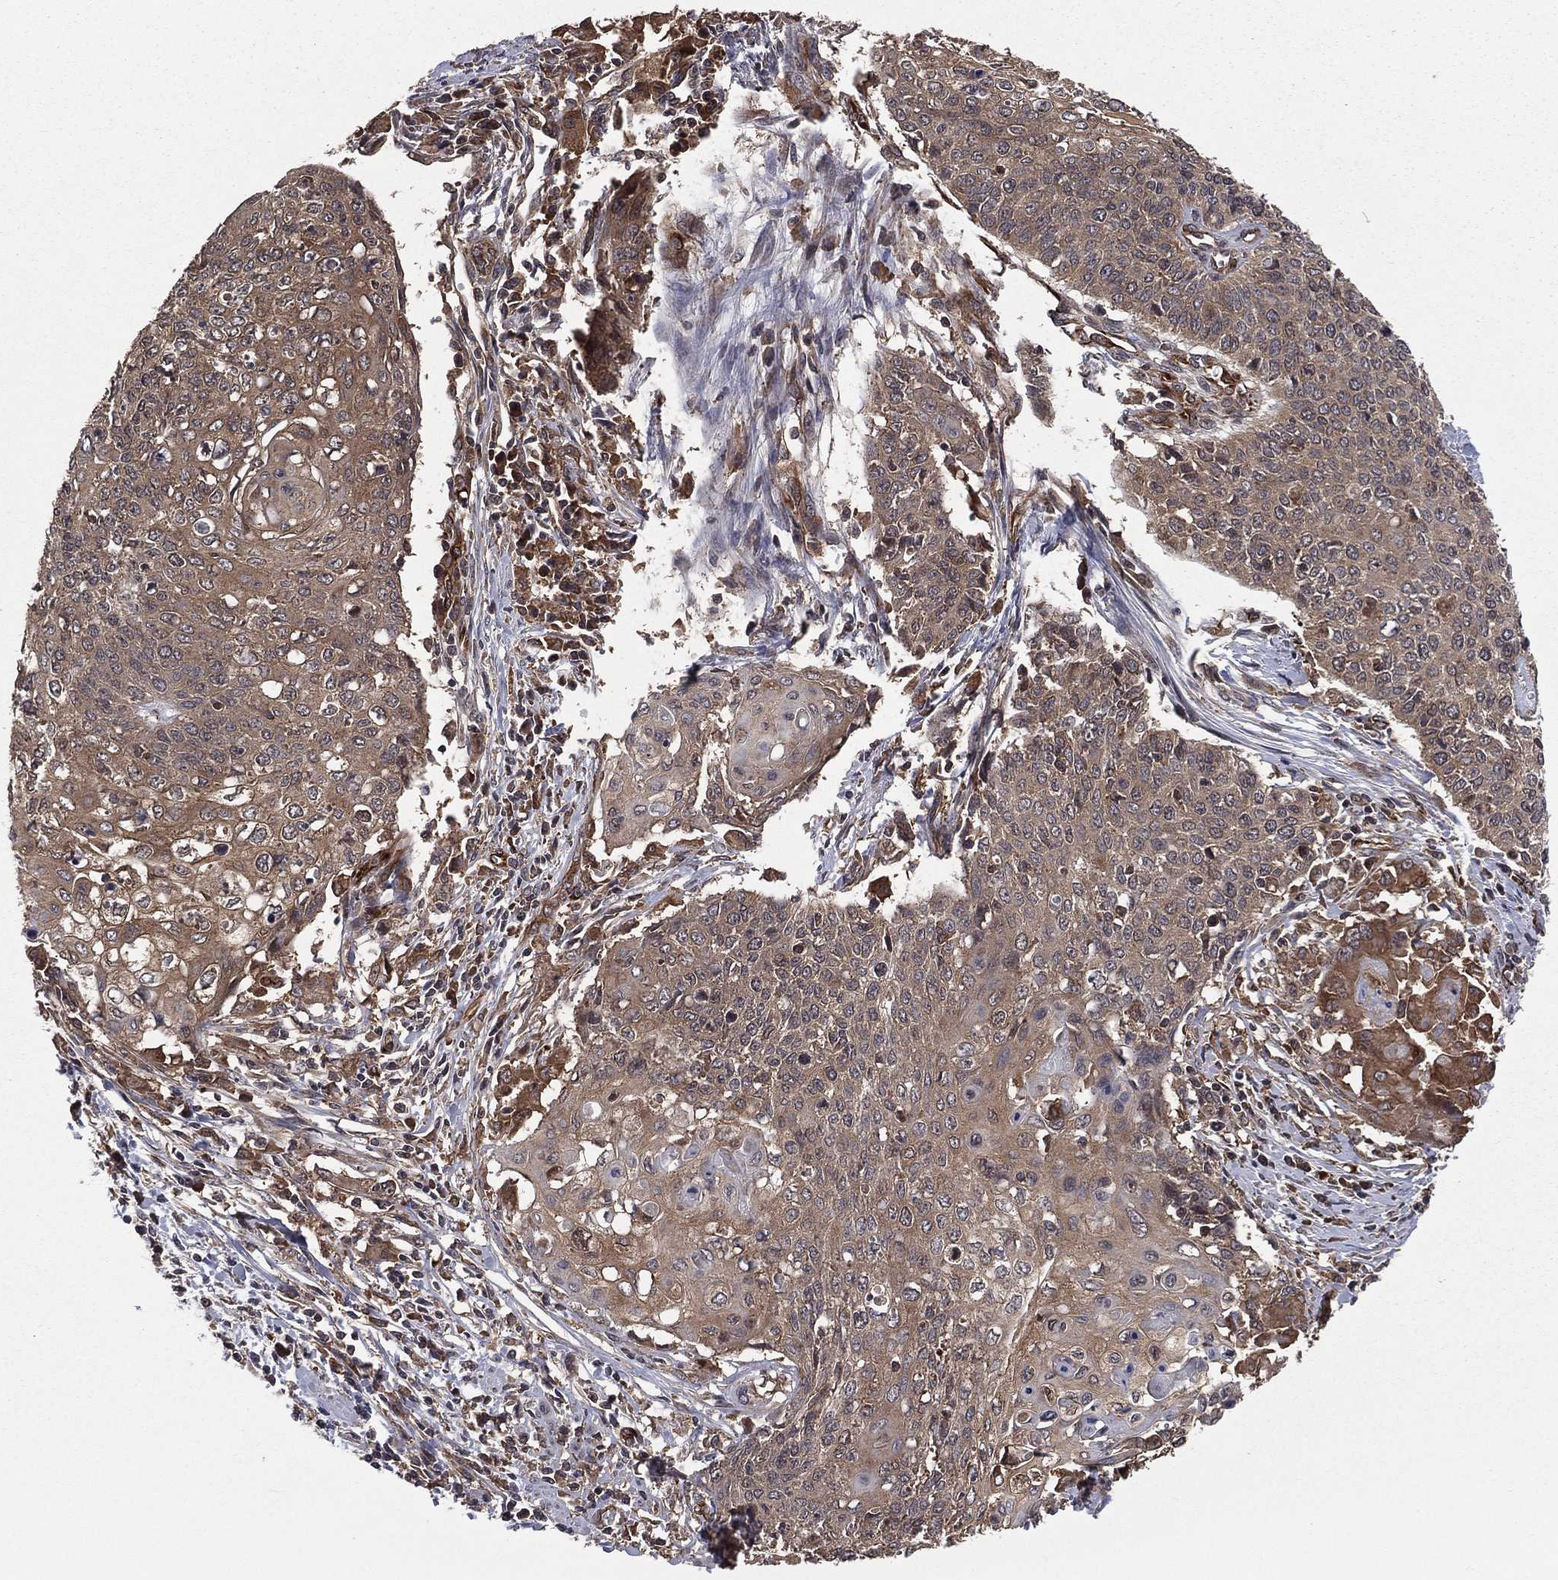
{"staining": {"intensity": "moderate", "quantity": "<25%", "location": "cytoplasmic/membranous"}, "tissue": "cervical cancer", "cell_type": "Tumor cells", "image_type": "cancer", "snomed": [{"axis": "morphology", "description": "Squamous cell carcinoma, NOS"}, {"axis": "topography", "description": "Cervix"}], "caption": "The photomicrograph shows a brown stain indicating the presence of a protein in the cytoplasmic/membranous of tumor cells in cervical cancer (squamous cell carcinoma).", "gene": "CERT1", "patient": {"sex": "female", "age": 39}}